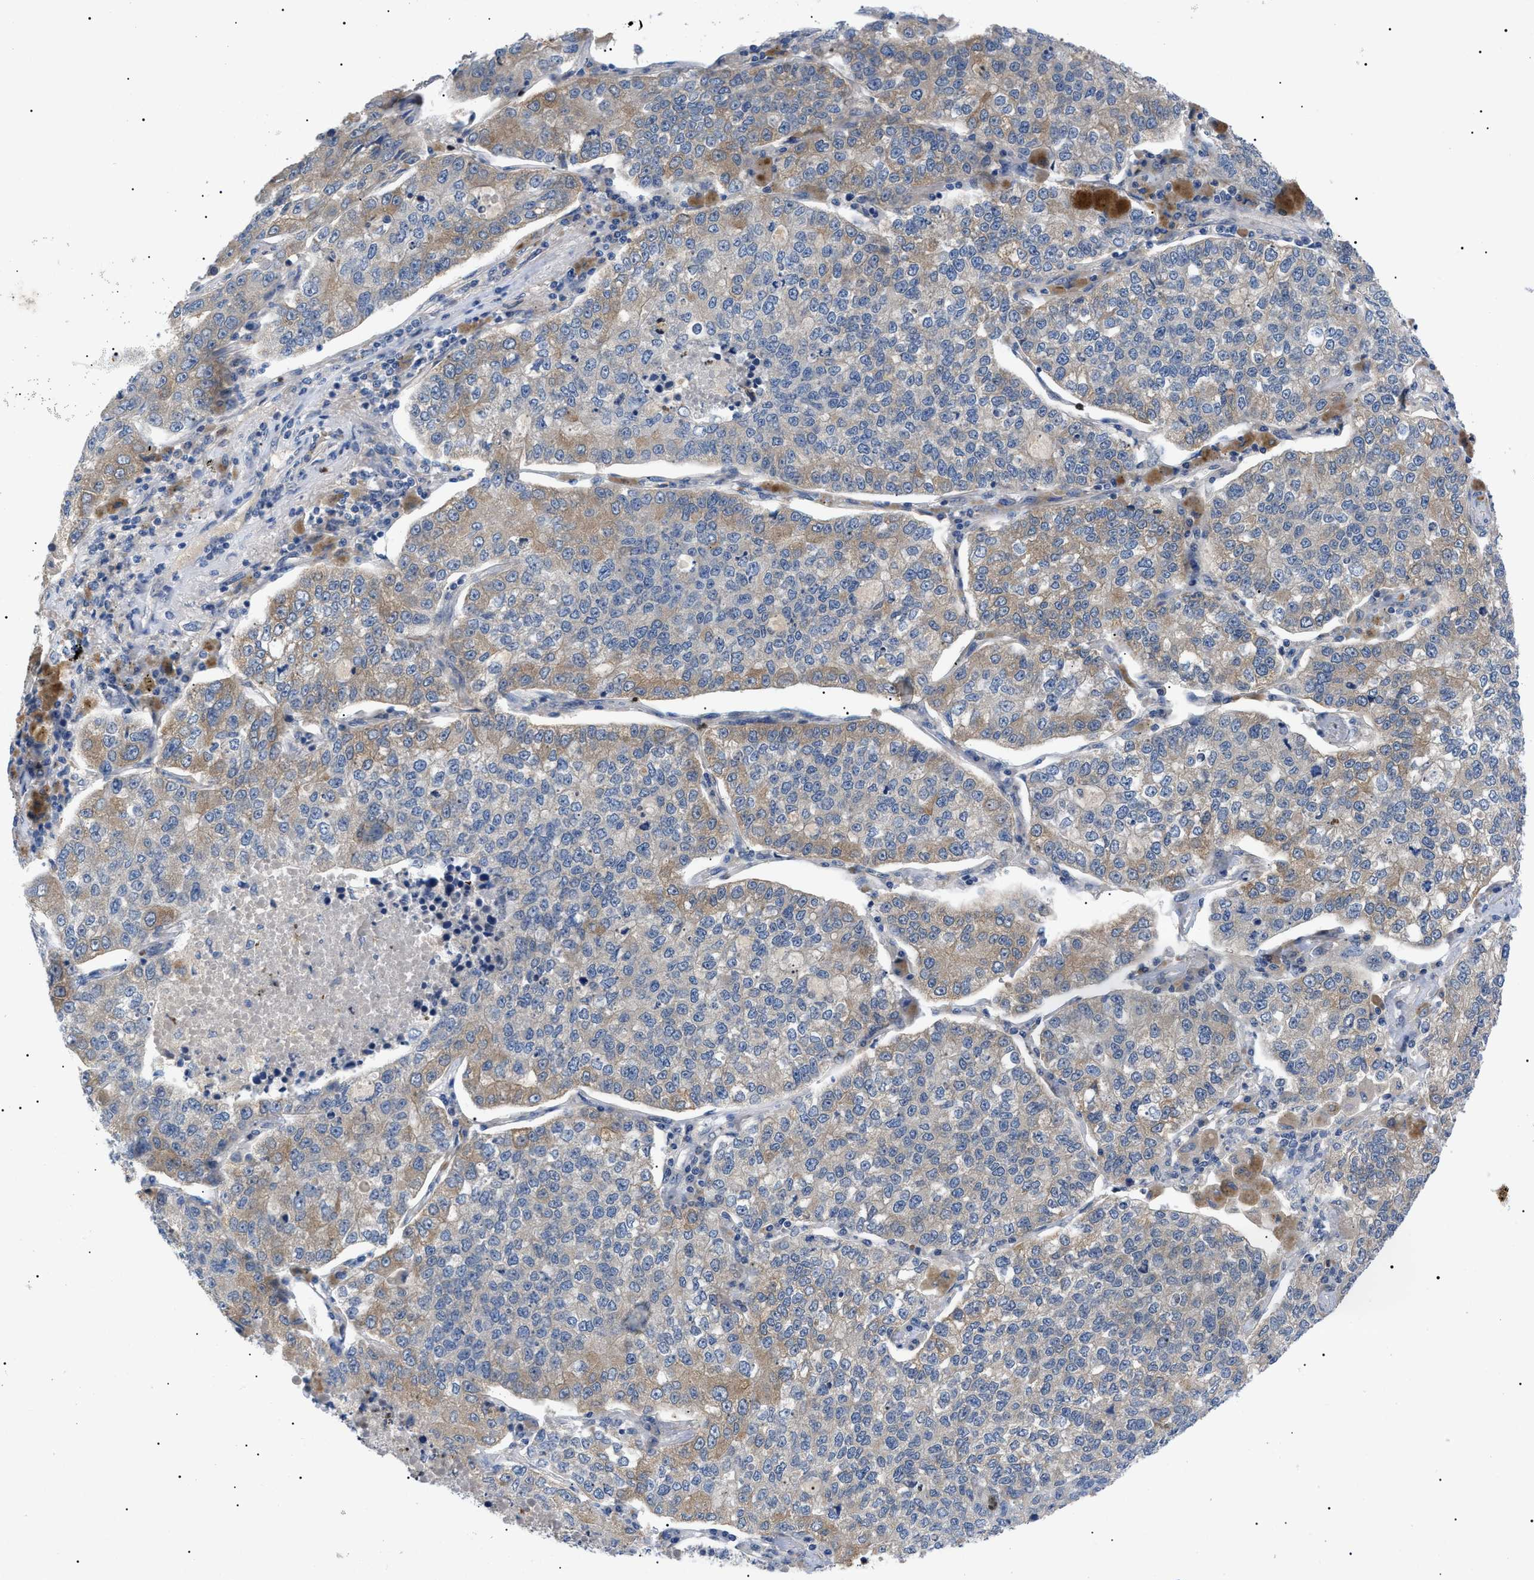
{"staining": {"intensity": "moderate", "quantity": "25%-75%", "location": "cytoplasmic/membranous"}, "tissue": "lung cancer", "cell_type": "Tumor cells", "image_type": "cancer", "snomed": [{"axis": "morphology", "description": "Adenocarcinoma, NOS"}, {"axis": "topography", "description": "Lung"}], "caption": "High-magnification brightfield microscopy of lung cancer (adenocarcinoma) stained with DAB (brown) and counterstained with hematoxylin (blue). tumor cells exhibit moderate cytoplasmic/membranous staining is present in approximately25%-75% of cells.", "gene": "RIPK1", "patient": {"sex": "male", "age": 49}}